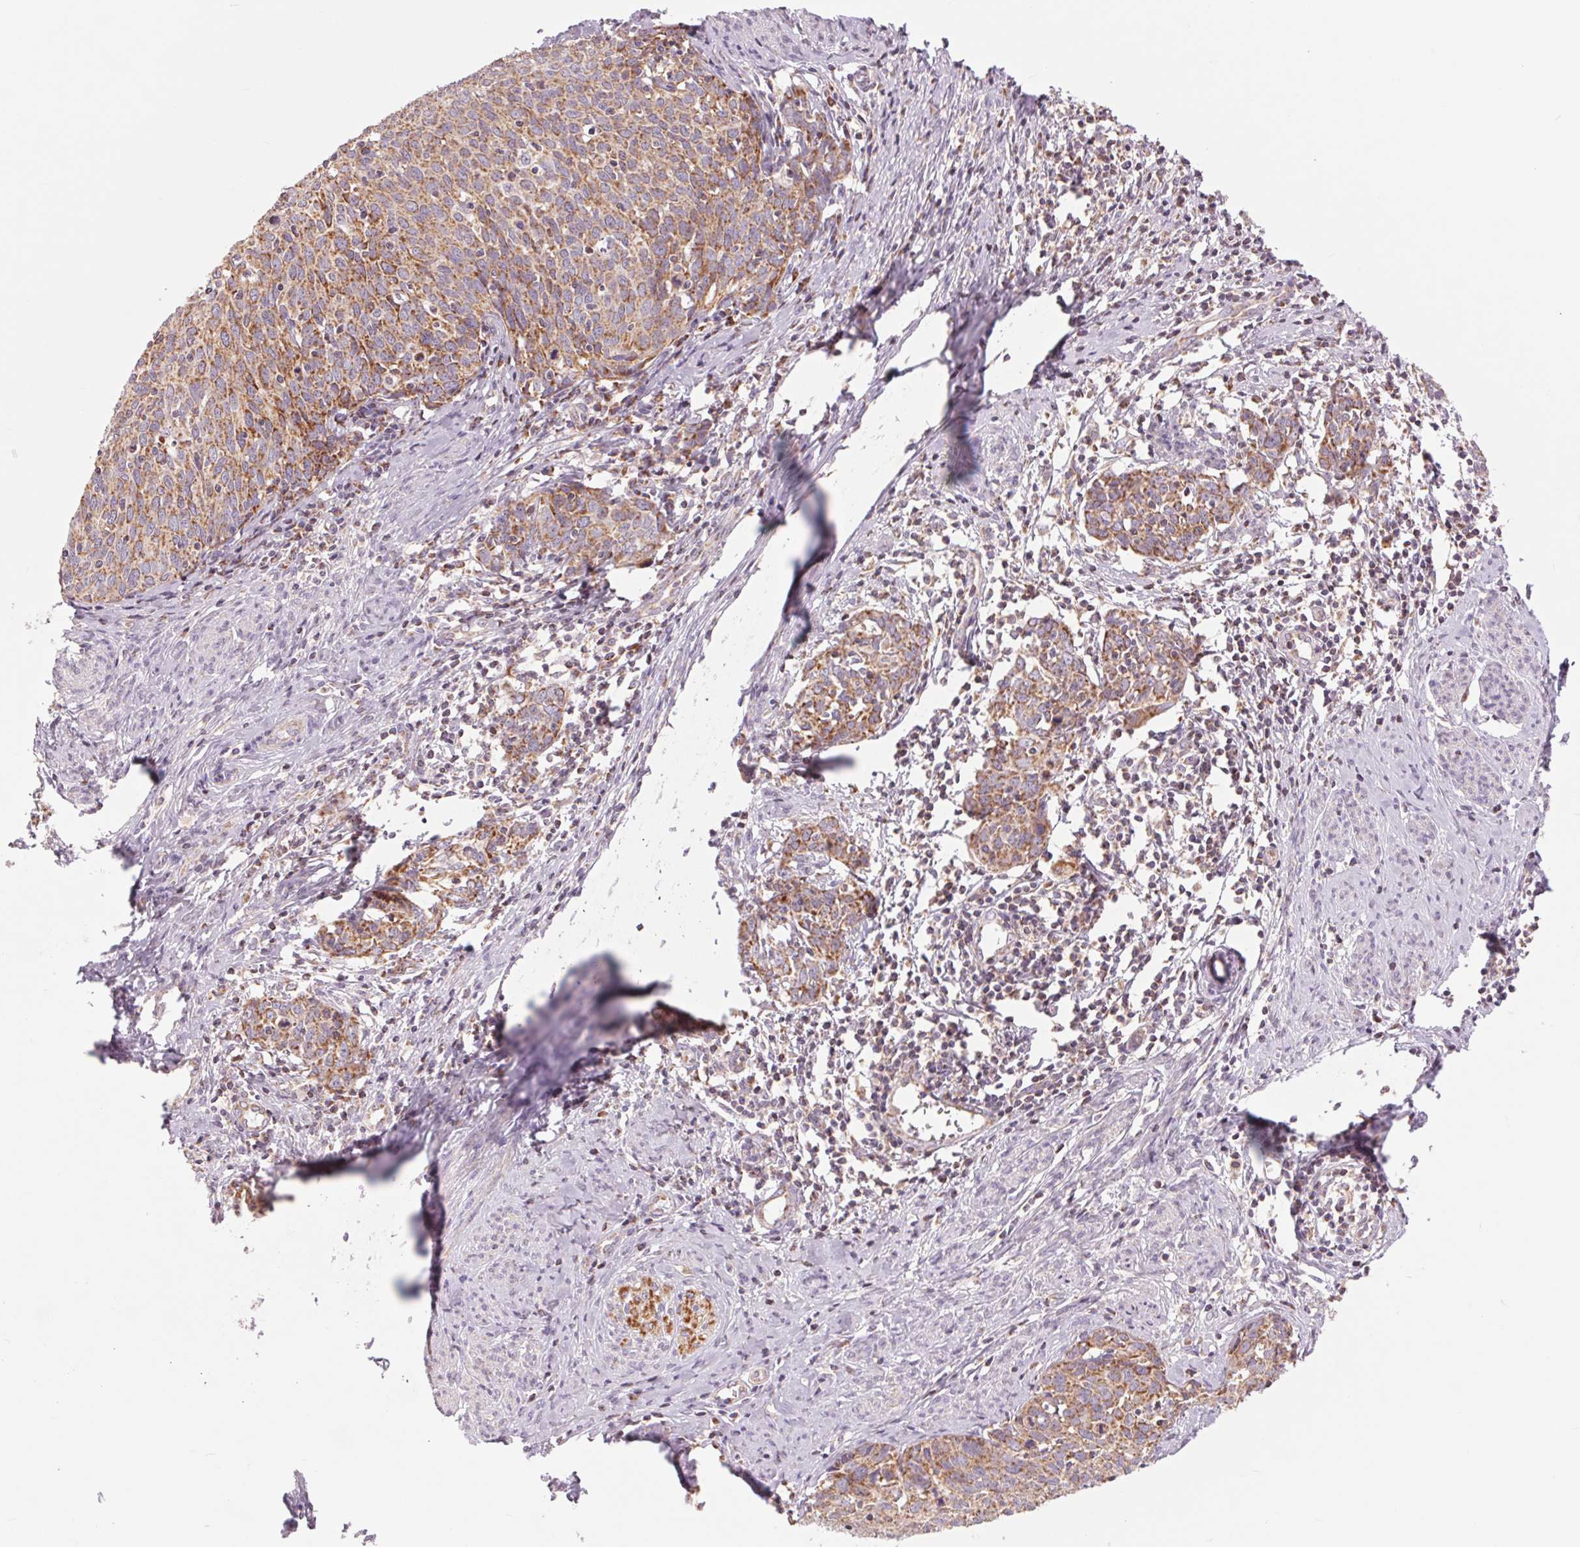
{"staining": {"intensity": "moderate", "quantity": "25%-75%", "location": "cytoplasmic/membranous"}, "tissue": "cervical cancer", "cell_type": "Tumor cells", "image_type": "cancer", "snomed": [{"axis": "morphology", "description": "Squamous cell carcinoma, NOS"}, {"axis": "topography", "description": "Cervix"}], "caption": "Tumor cells show medium levels of moderate cytoplasmic/membranous staining in about 25%-75% of cells in human cervical cancer (squamous cell carcinoma). The staining was performed using DAB to visualize the protein expression in brown, while the nuclei were stained in blue with hematoxylin (Magnification: 20x).", "gene": "COX6A1", "patient": {"sex": "female", "age": 62}}